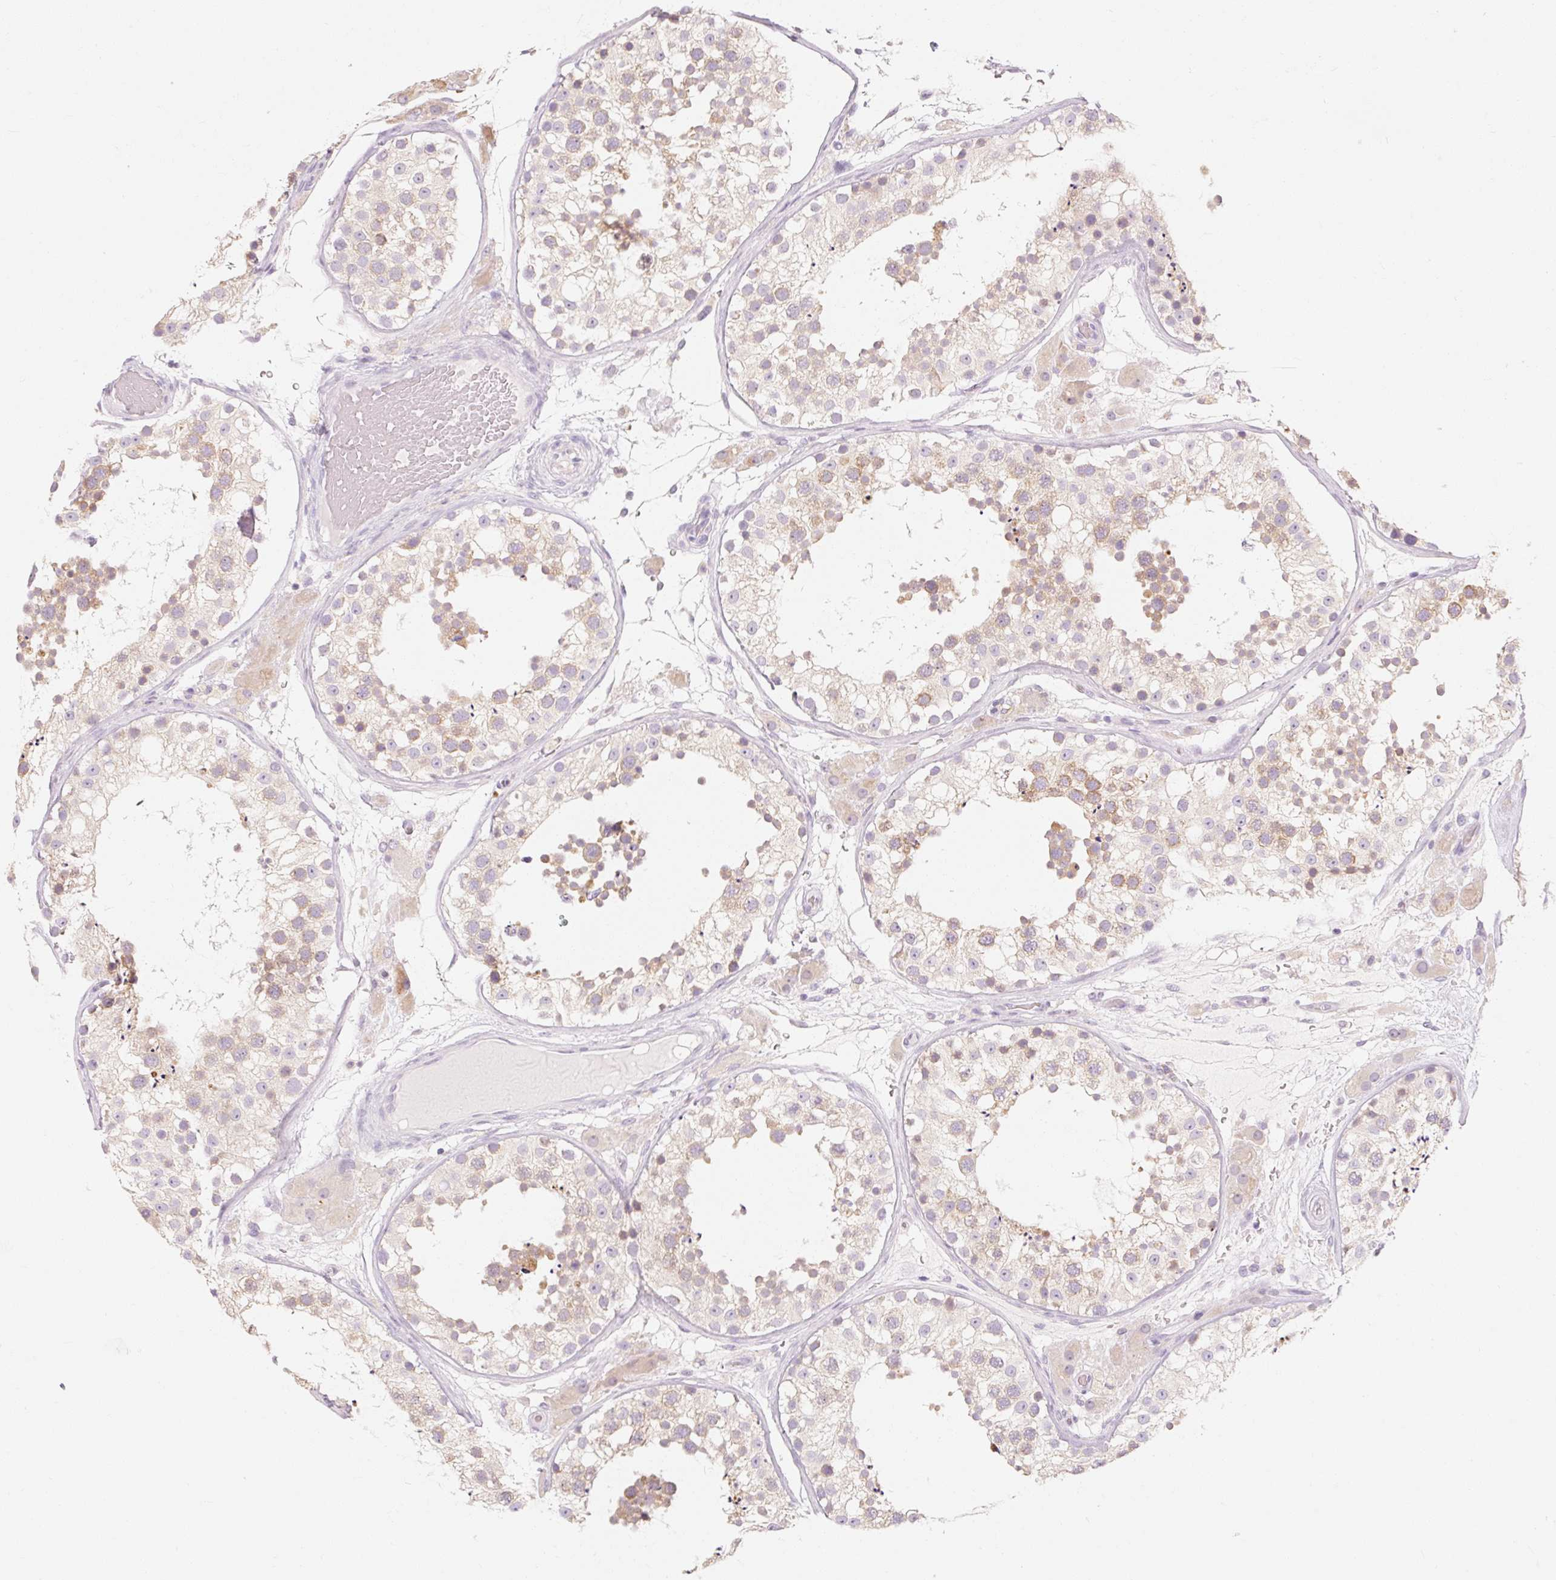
{"staining": {"intensity": "moderate", "quantity": "25%-75%", "location": "cytoplasmic/membranous"}, "tissue": "testis", "cell_type": "Cells in seminiferous ducts", "image_type": "normal", "snomed": [{"axis": "morphology", "description": "Normal tissue, NOS"}, {"axis": "topography", "description": "Testis"}], "caption": "Normal testis shows moderate cytoplasmic/membranous staining in about 25%-75% of cells in seminiferous ducts, visualized by immunohistochemistry.", "gene": "MYO1D", "patient": {"sex": "male", "age": 26}}